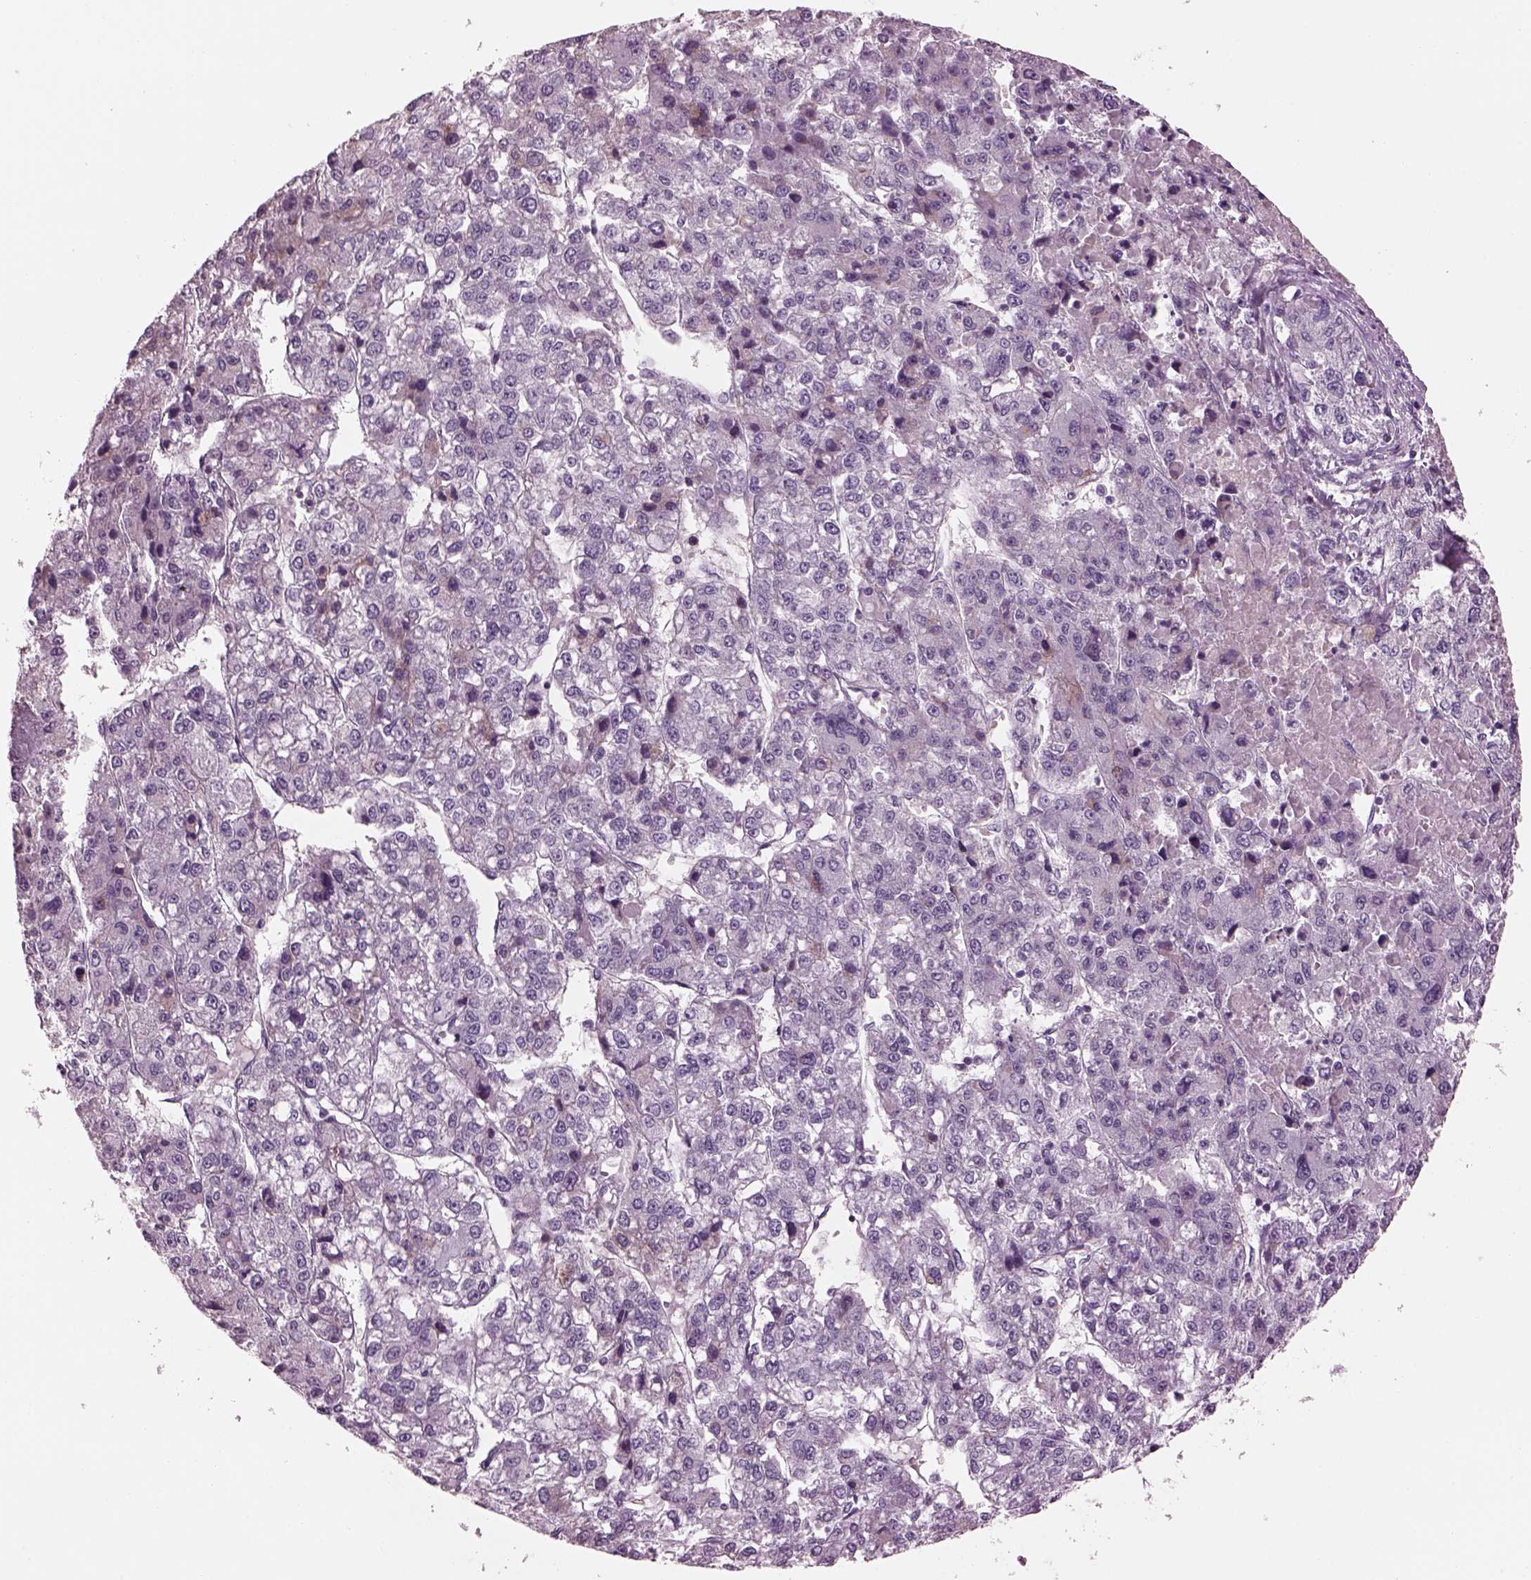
{"staining": {"intensity": "negative", "quantity": "none", "location": "none"}, "tissue": "liver cancer", "cell_type": "Tumor cells", "image_type": "cancer", "snomed": [{"axis": "morphology", "description": "Carcinoma, Hepatocellular, NOS"}, {"axis": "topography", "description": "Liver"}], "caption": "IHC of human liver cancer shows no expression in tumor cells.", "gene": "SRI", "patient": {"sex": "male", "age": 56}}